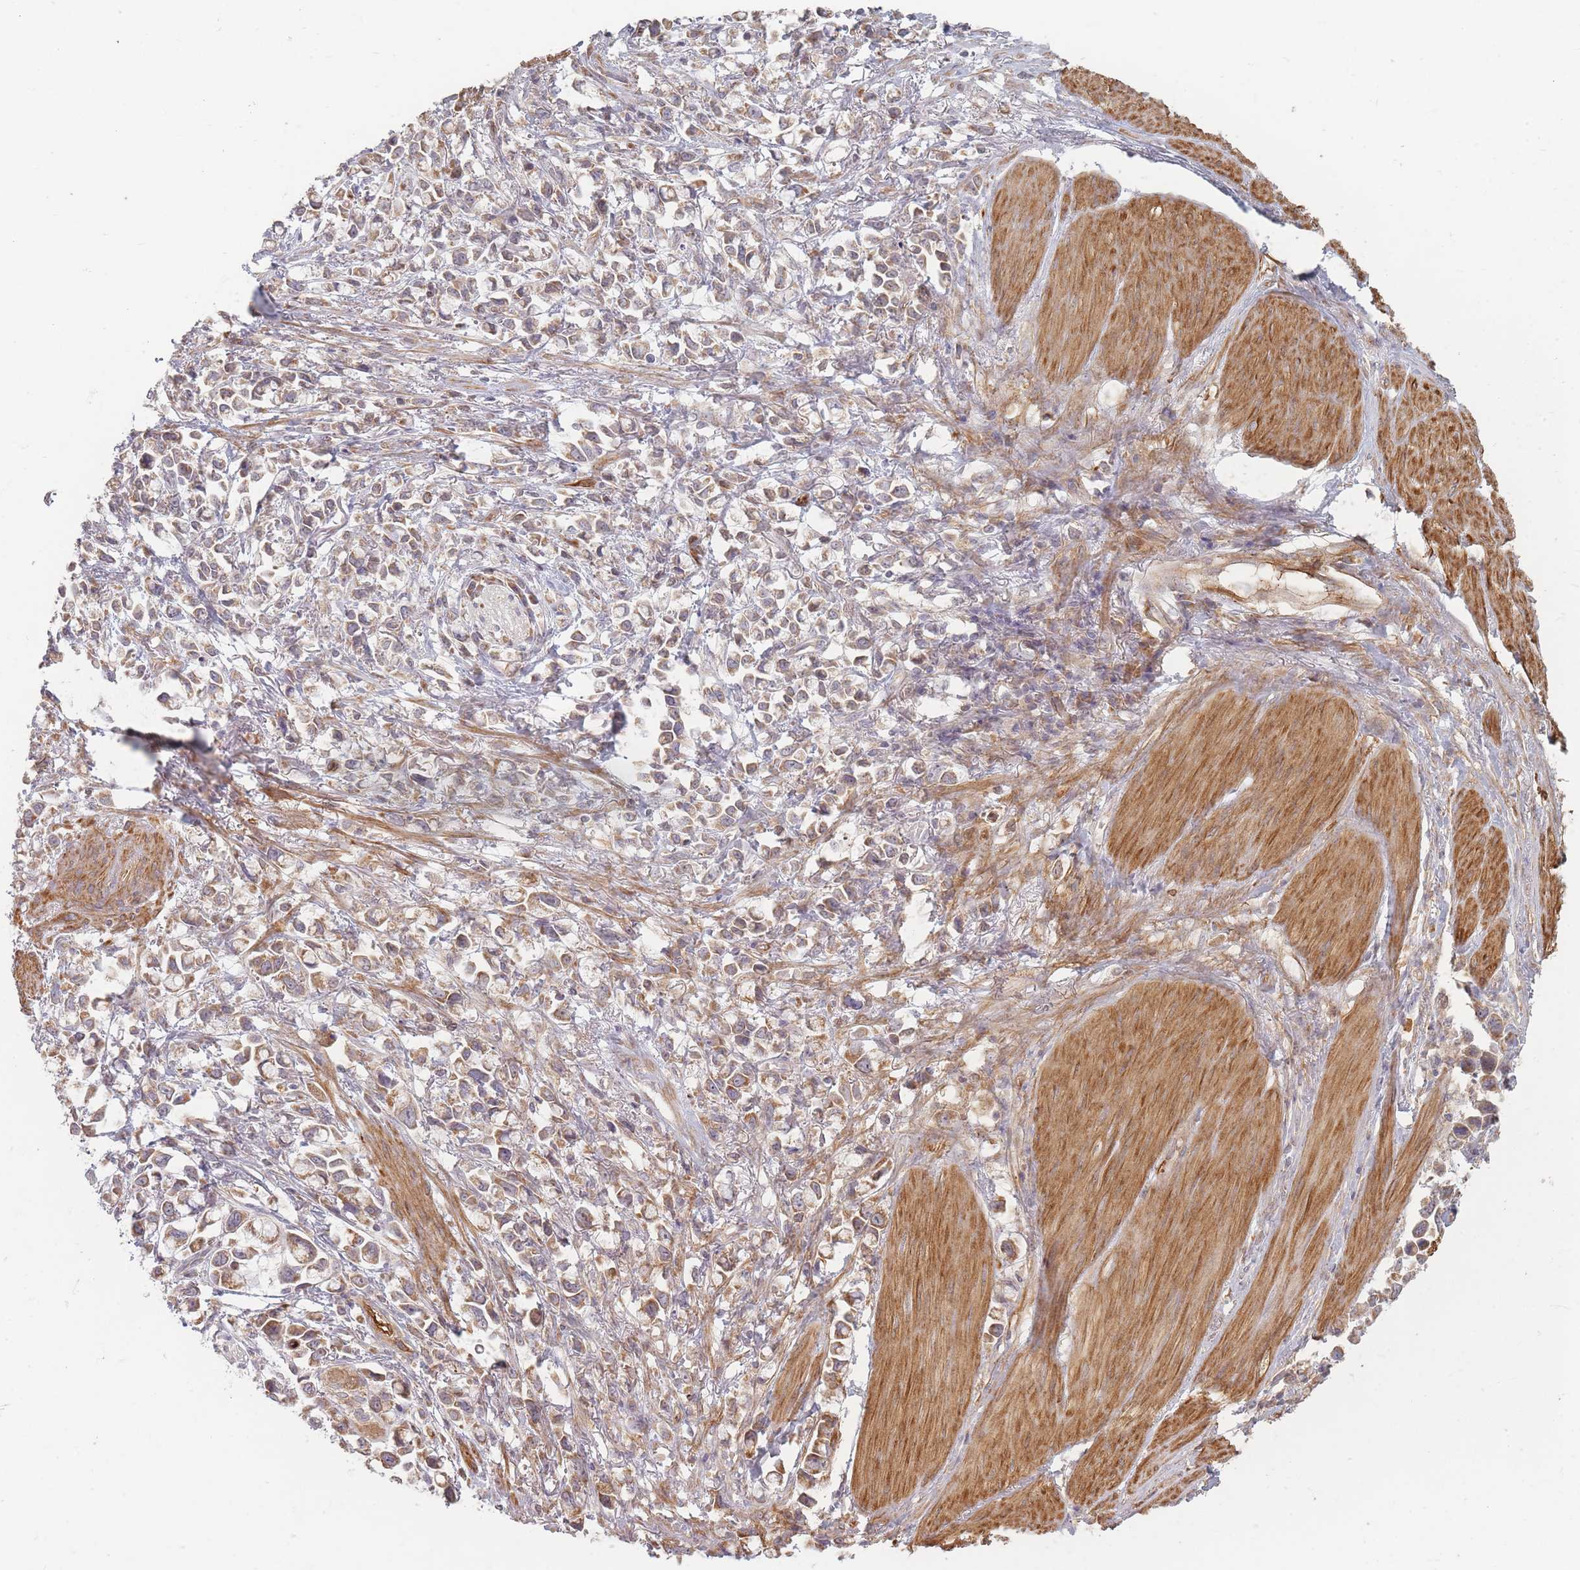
{"staining": {"intensity": "weak", "quantity": "25%-75%", "location": "cytoplasmic/membranous"}, "tissue": "stomach cancer", "cell_type": "Tumor cells", "image_type": "cancer", "snomed": [{"axis": "morphology", "description": "Adenocarcinoma, NOS"}, {"axis": "topography", "description": "Stomach"}], "caption": "Human stomach adenocarcinoma stained with a protein marker reveals weak staining in tumor cells.", "gene": "MRPS6", "patient": {"sex": "female", "age": 81}}